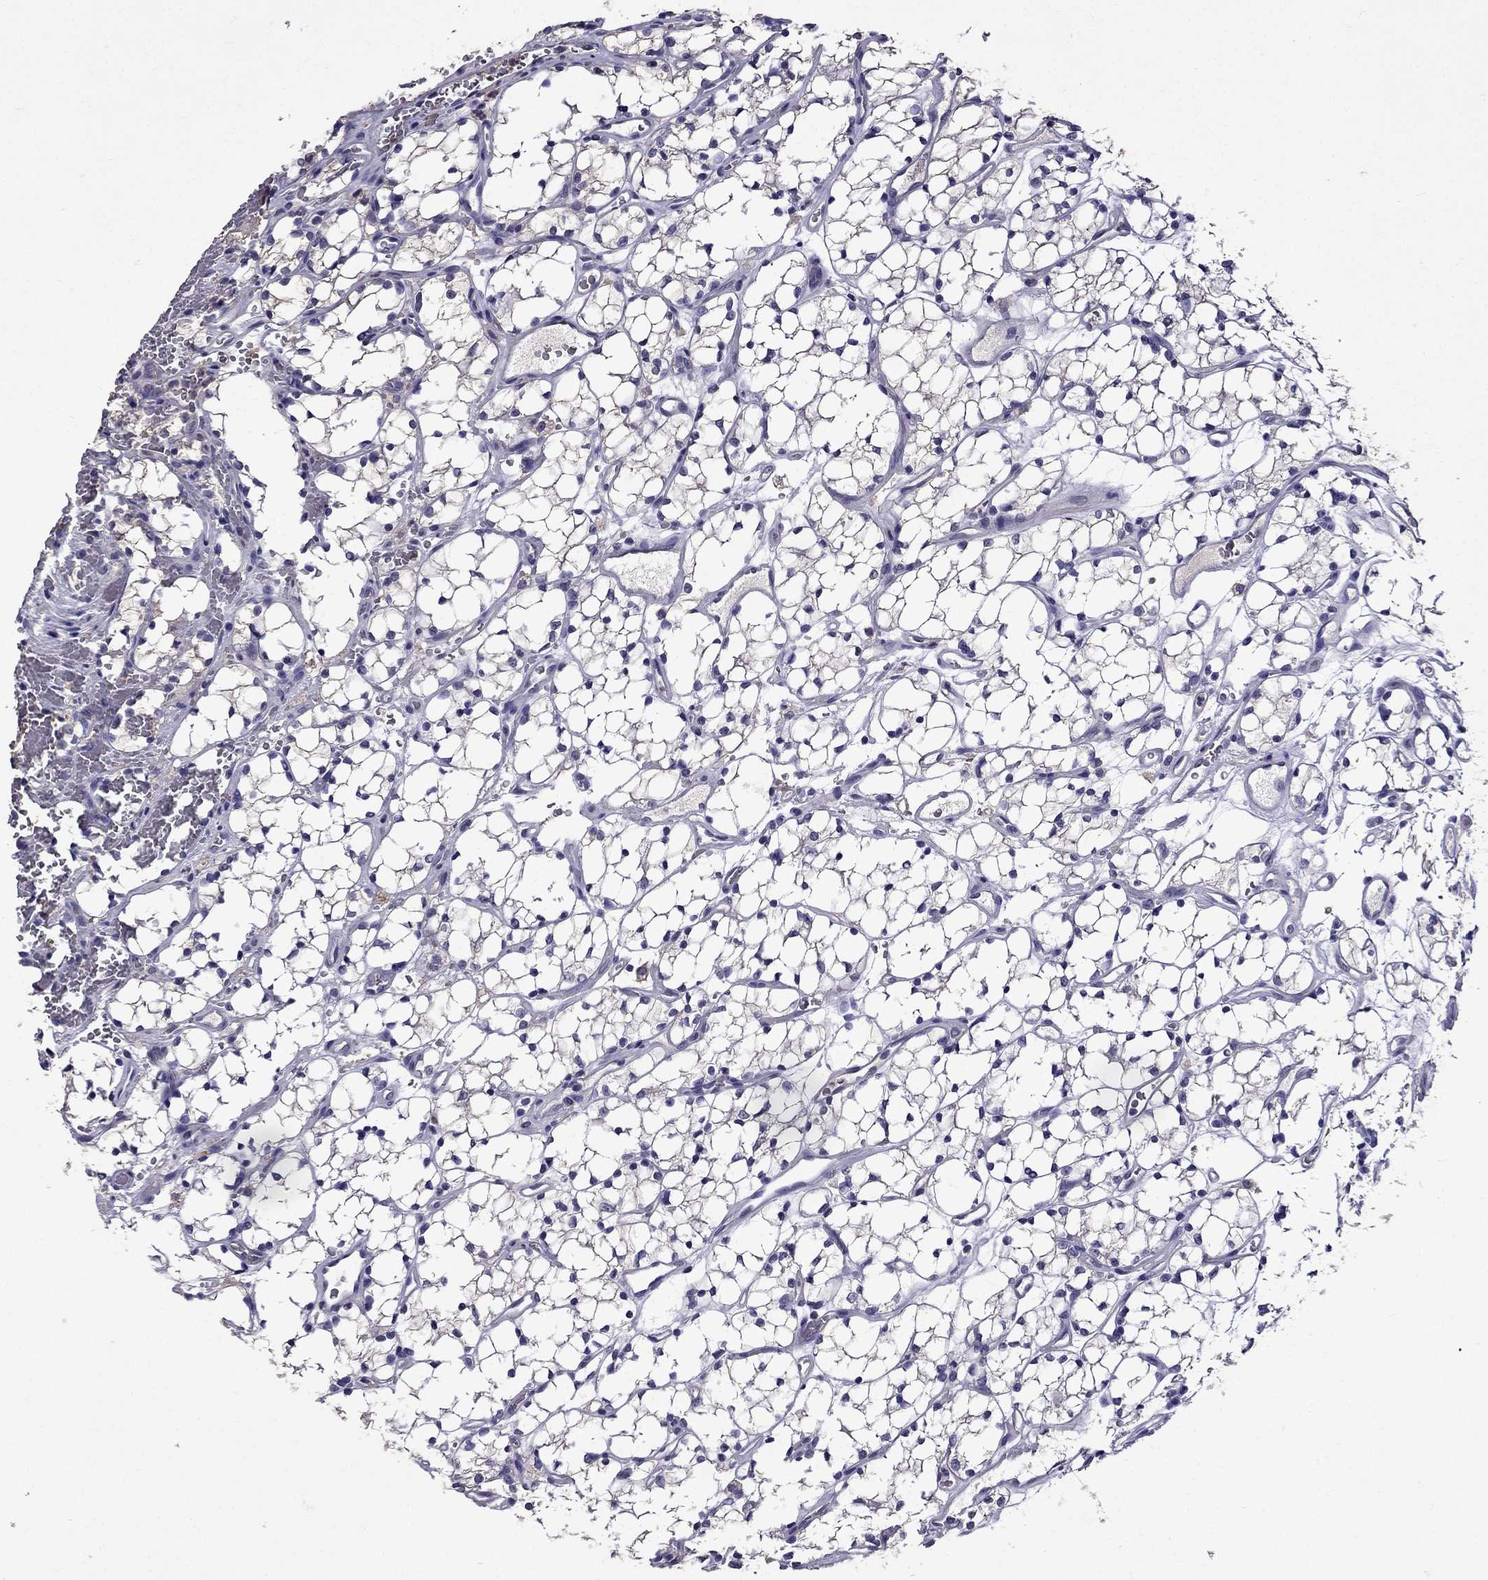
{"staining": {"intensity": "negative", "quantity": "none", "location": "none"}, "tissue": "renal cancer", "cell_type": "Tumor cells", "image_type": "cancer", "snomed": [{"axis": "morphology", "description": "Adenocarcinoma, NOS"}, {"axis": "topography", "description": "Kidney"}], "caption": "A photomicrograph of human renal adenocarcinoma is negative for staining in tumor cells. (Stains: DAB immunohistochemistry (IHC) with hematoxylin counter stain, Microscopy: brightfield microscopy at high magnification).", "gene": "NKX3-1", "patient": {"sex": "female", "age": 69}}